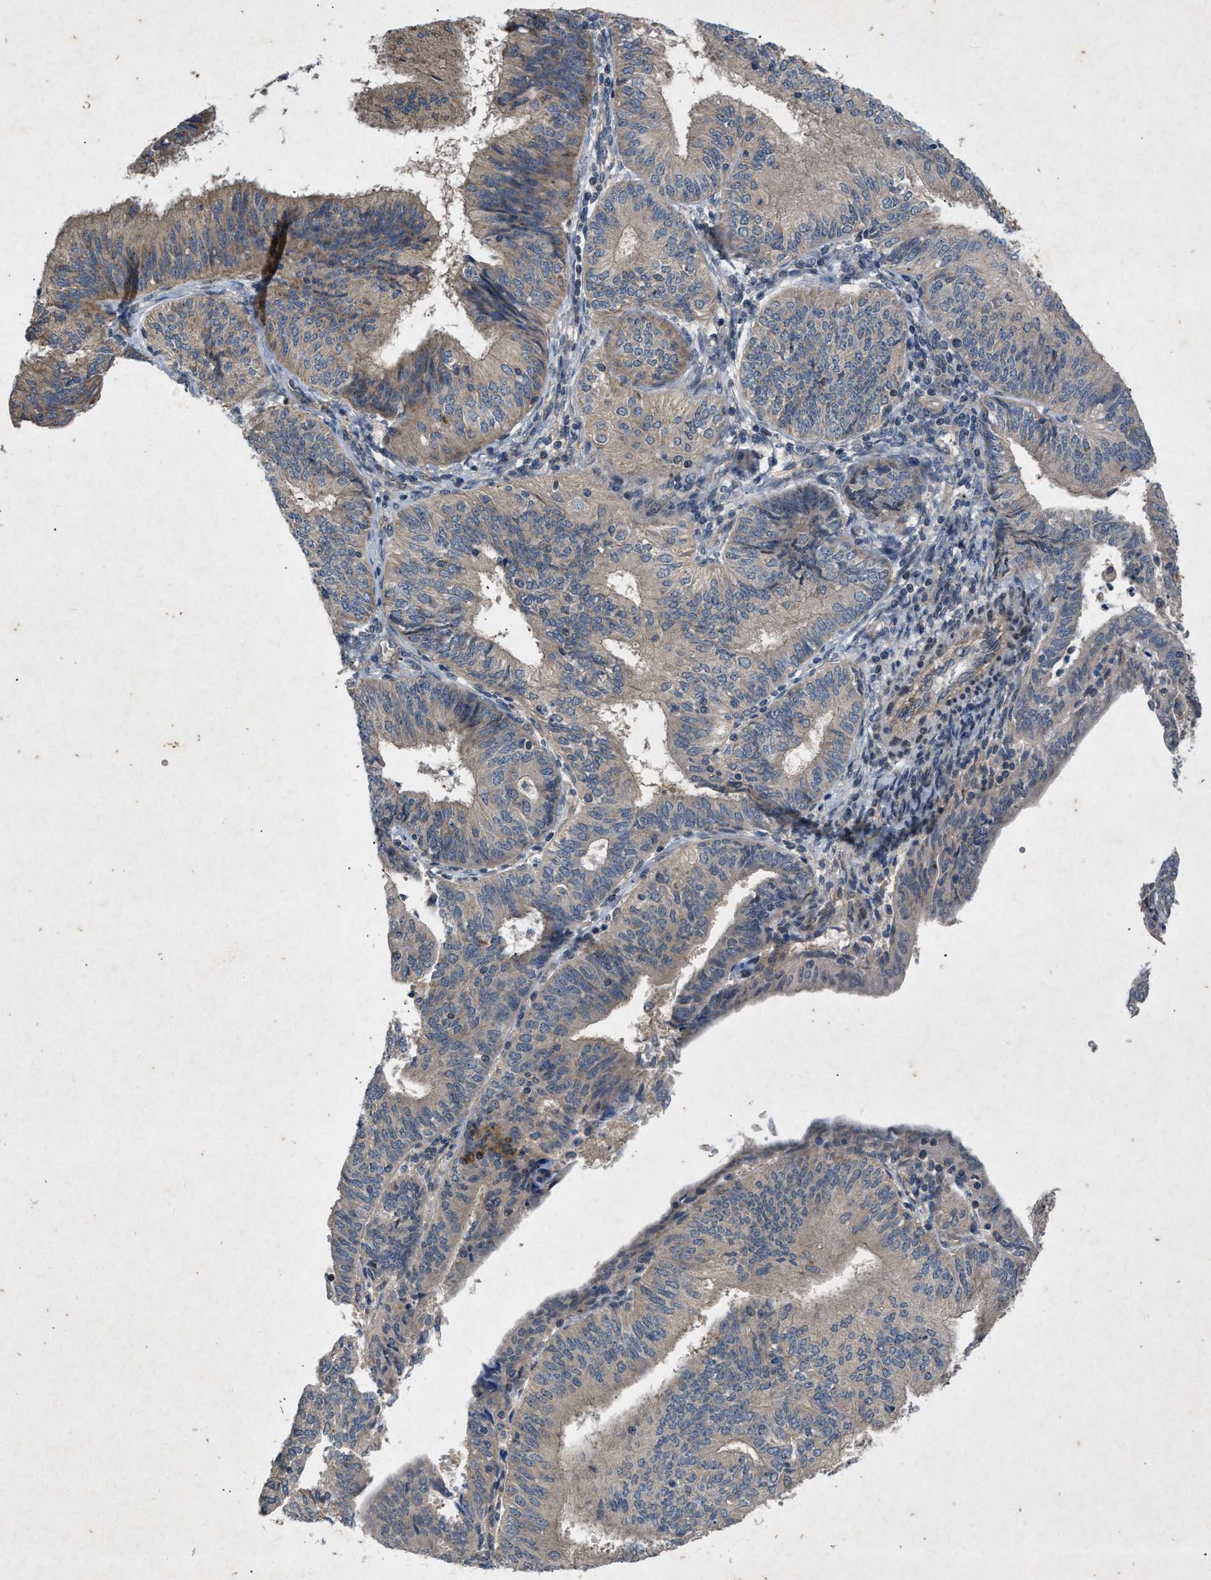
{"staining": {"intensity": "moderate", "quantity": "25%-75%", "location": "cytoplasmic/membranous"}, "tissue": "endometrial cancer", "cell_type": "Tumor cells", "image_type": "cancer", "snomed": [{"axis": "morphology", "description": "Adenocarcinoma, NOS"}, {"axis": "topography", "description": "Endometrium"}], "caption": "Immunohistochemistry (IHC) histopathology image of neoplastic tissue: endometrial cancer (adenocarcinoma) stained using immunohistochemistry reveals medium levels of moderate protein expression localized specifically in the cytoplasmic/membranous of tumor cells, appearing as a cytoplasmic/membranous brown color.", "gene": "PRKG2", "patient": {"sex": "female", "age": 58}}